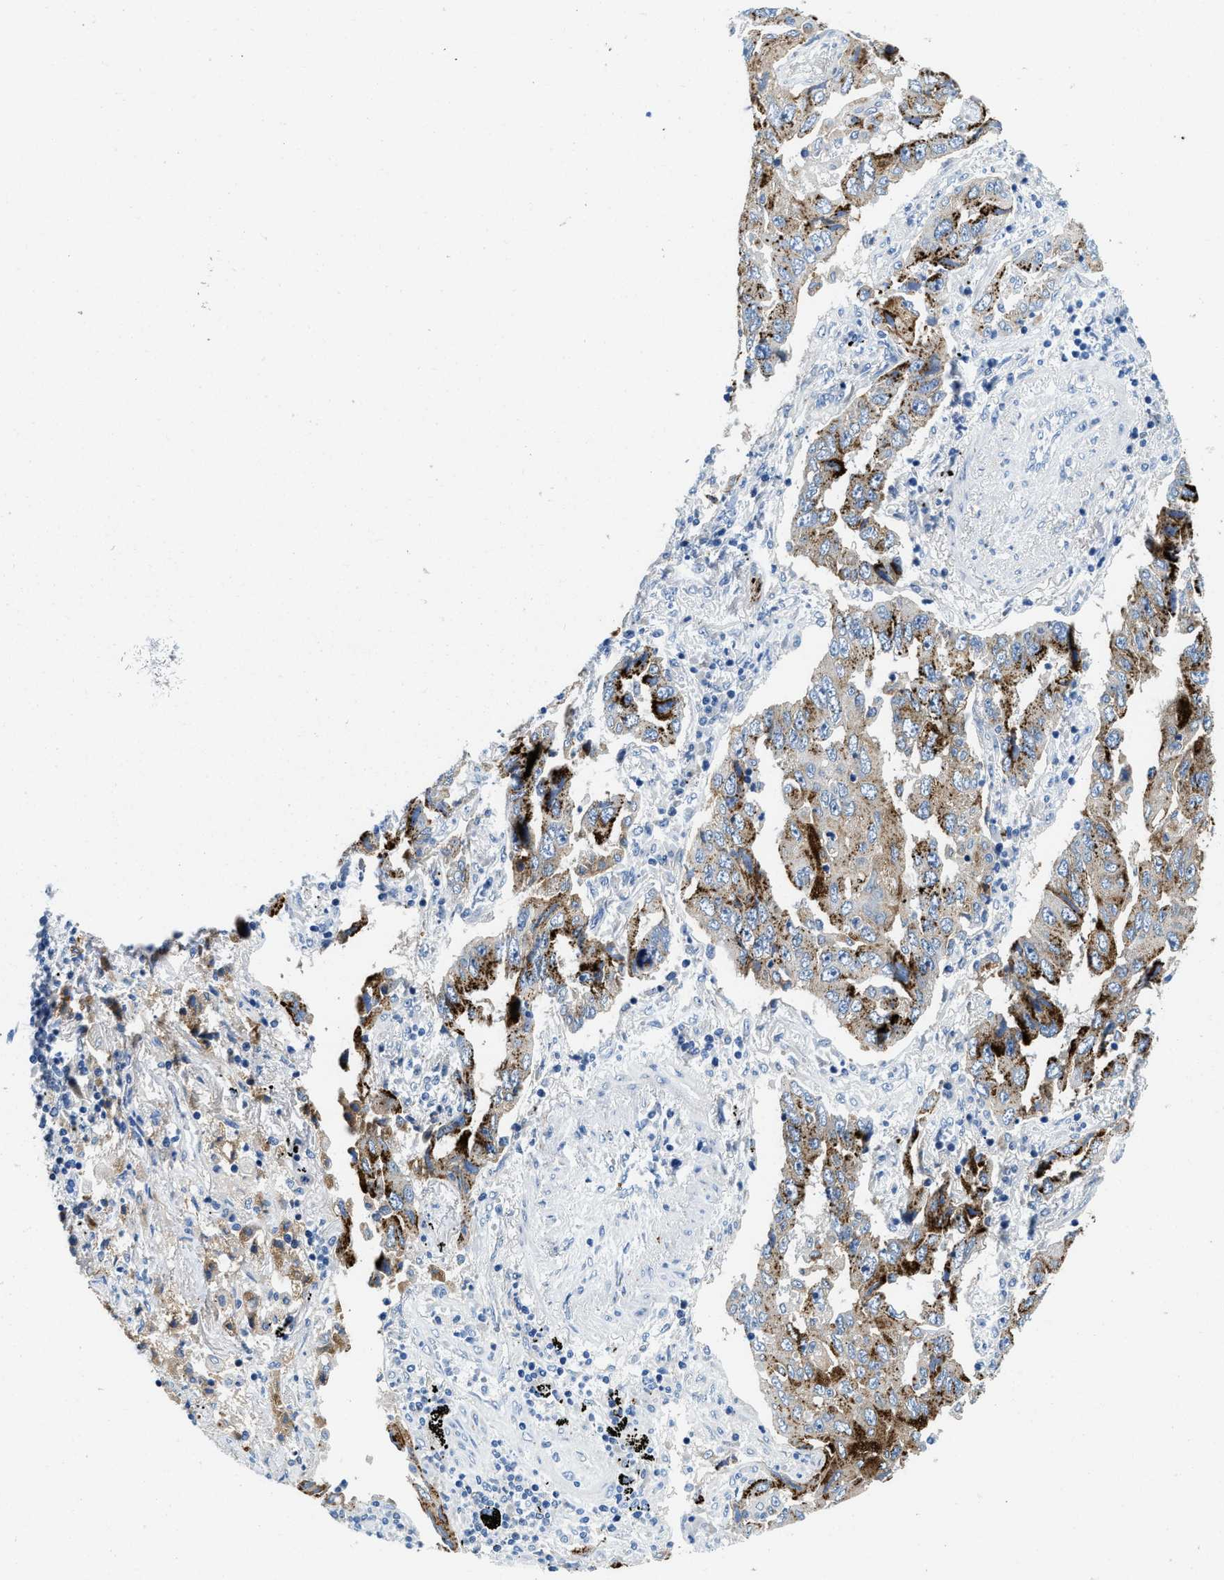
{"staining": {"intensity": "strong", "quantity": "25%-75%", "location": "cytoplasmic/membranous"}, "tissue": "lung cancer", "cell_type": "Tumor cells", "image_type": "cancer", "snomed": [{"axis": "morphology", "description": "Adenocarcinoma, NOS"}, {"axis": "topography", "description": "Lung"}], "caption": "The photomicrograph reveals a brown stain indicating the presence of a protein in the cytoplasmic/membranous of tumor cells in lung cancer. The staining was performed using DAB, with brown indicating positive protein expression. Nuclei are stained blue with hematoxylin.", "gene": "TSPAN3", "patient": {"sex": "female", "age": 65}}